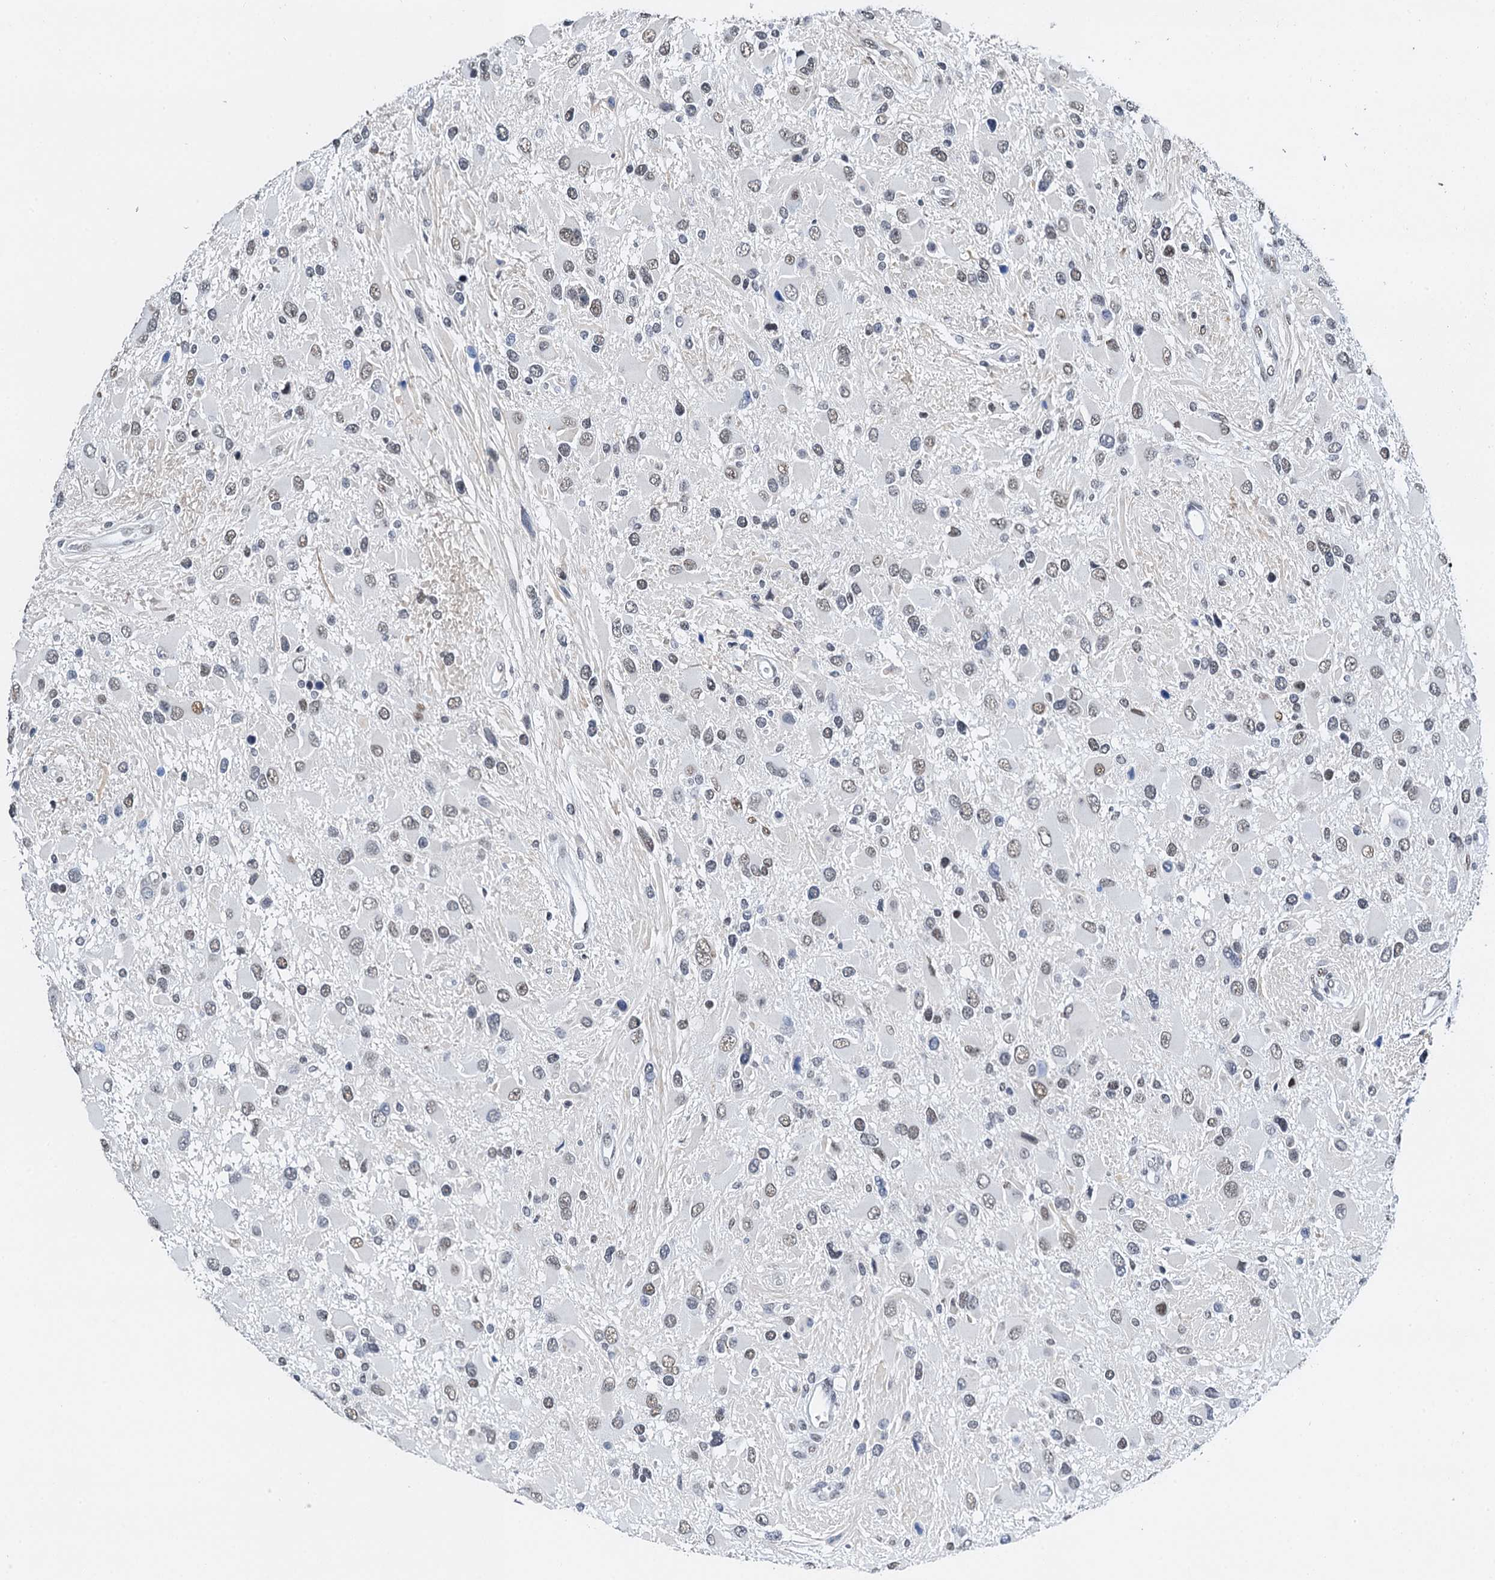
{"staining": {"intensity": "weak", "quantity": "25%-75%", "location": "nuclear"}, "tissue": "glioma", "cell_type": "Tumor cells", "image_type": "cancer", "snomed": [{"axis": "morphology", "description": "Glioma, malignant, High grade"}, {"axis": "topography", "description": "Brain"}], "caption": "An IHC image of tumor tissue is shown. Protein staining in brown labels weak nuclear positivity in glioma within tumor cells.", "gene": "SLTM", "patient": {"sex": "male", "age": 53}}